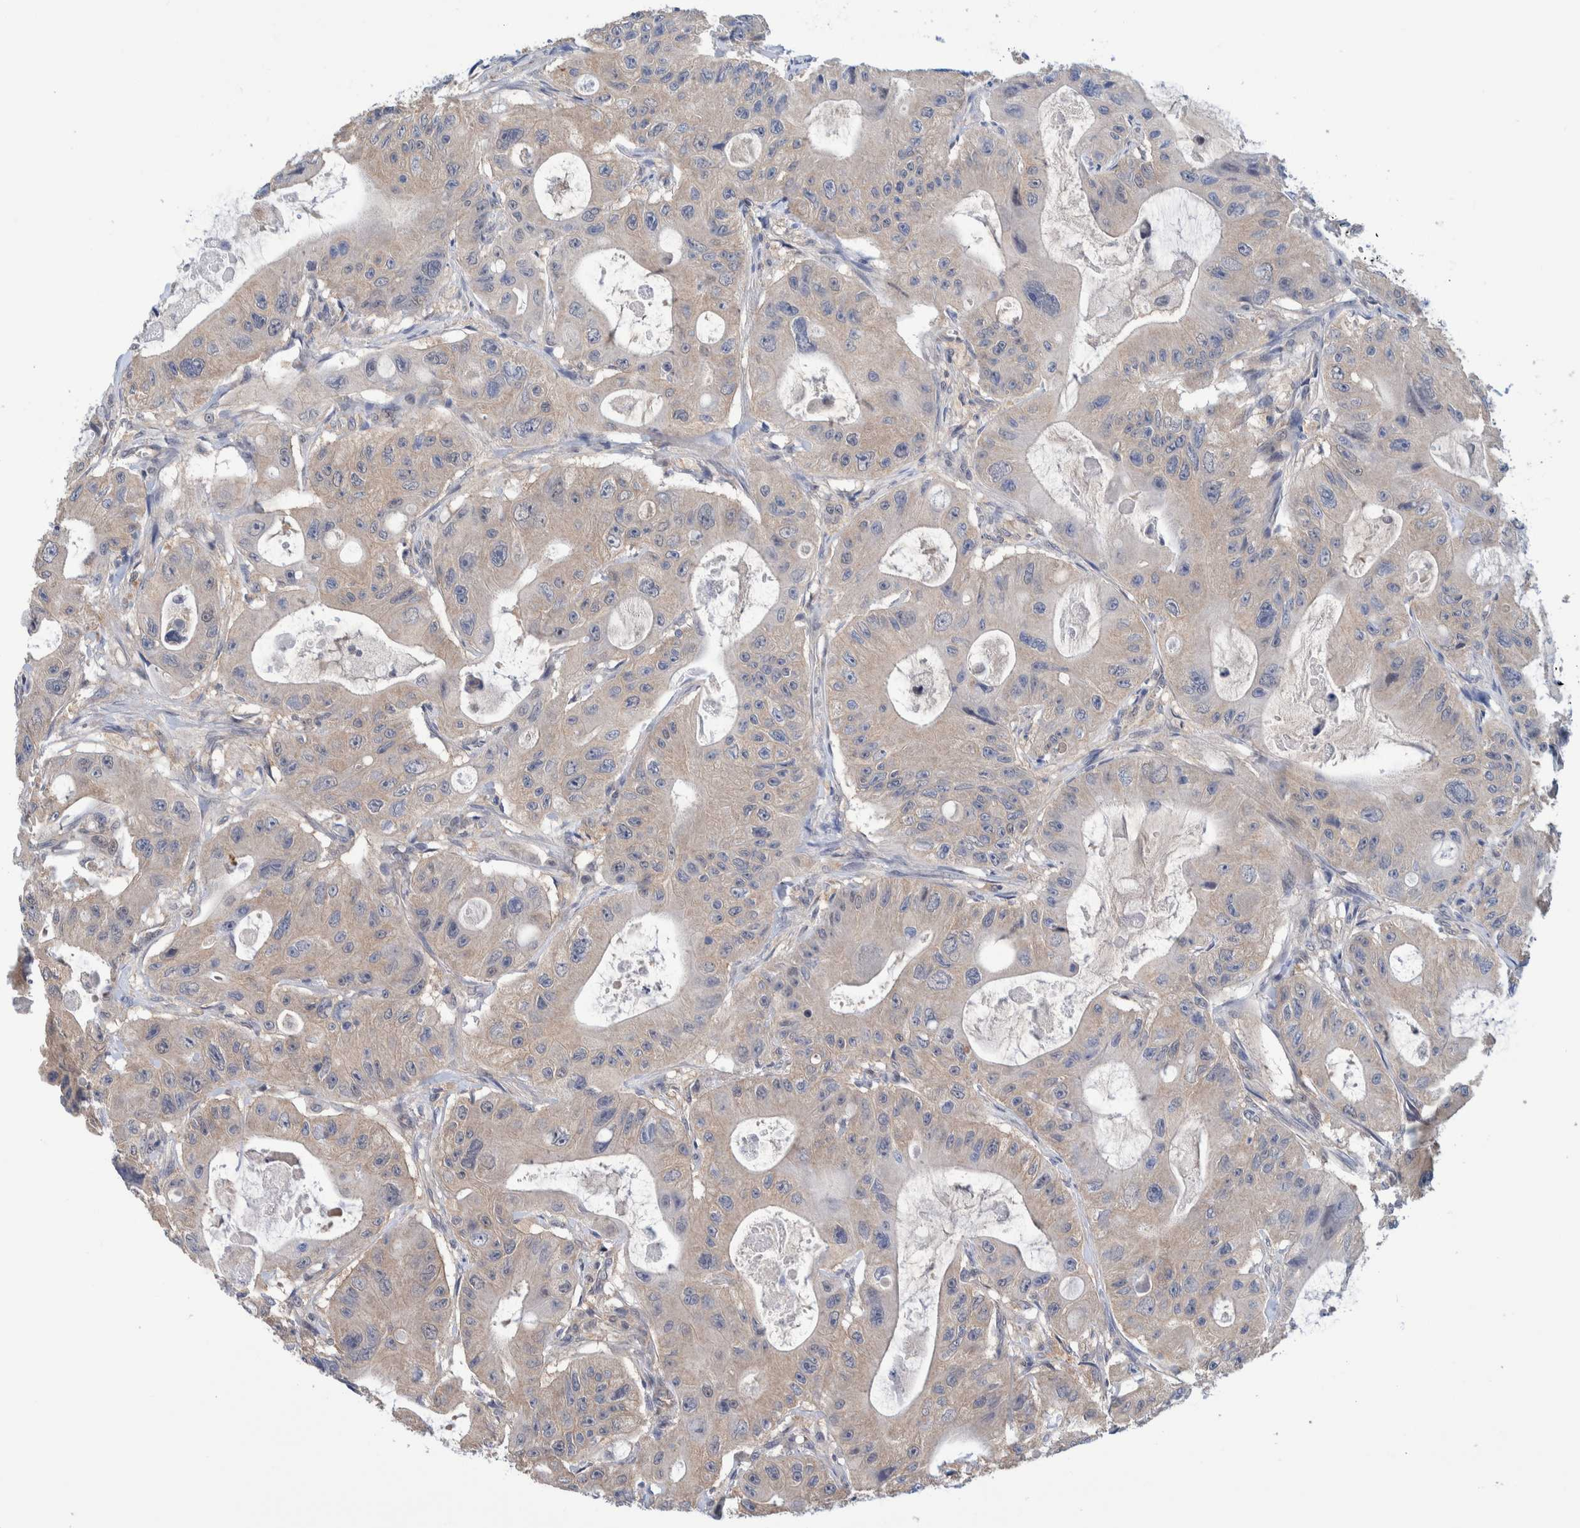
{"staining": {"intensity": "weak", "quantity": "<25%", "location": "cytoplasmic/membranous"}, "tissue": "colorectal cancer", "cell_type": "Tumor cells", "image_type": "cancer", "snomed": [{"axis": "morphology", "description": "Adenocarcinoma, NOS"}, {"axis": "topography", "description": "Colon"}], "caption": "The image exhibits no staining of tumor cells in colorectal adenocarcinoma.", "gene": "PFAS", "patient": {"sex": "female", "age": 46}}